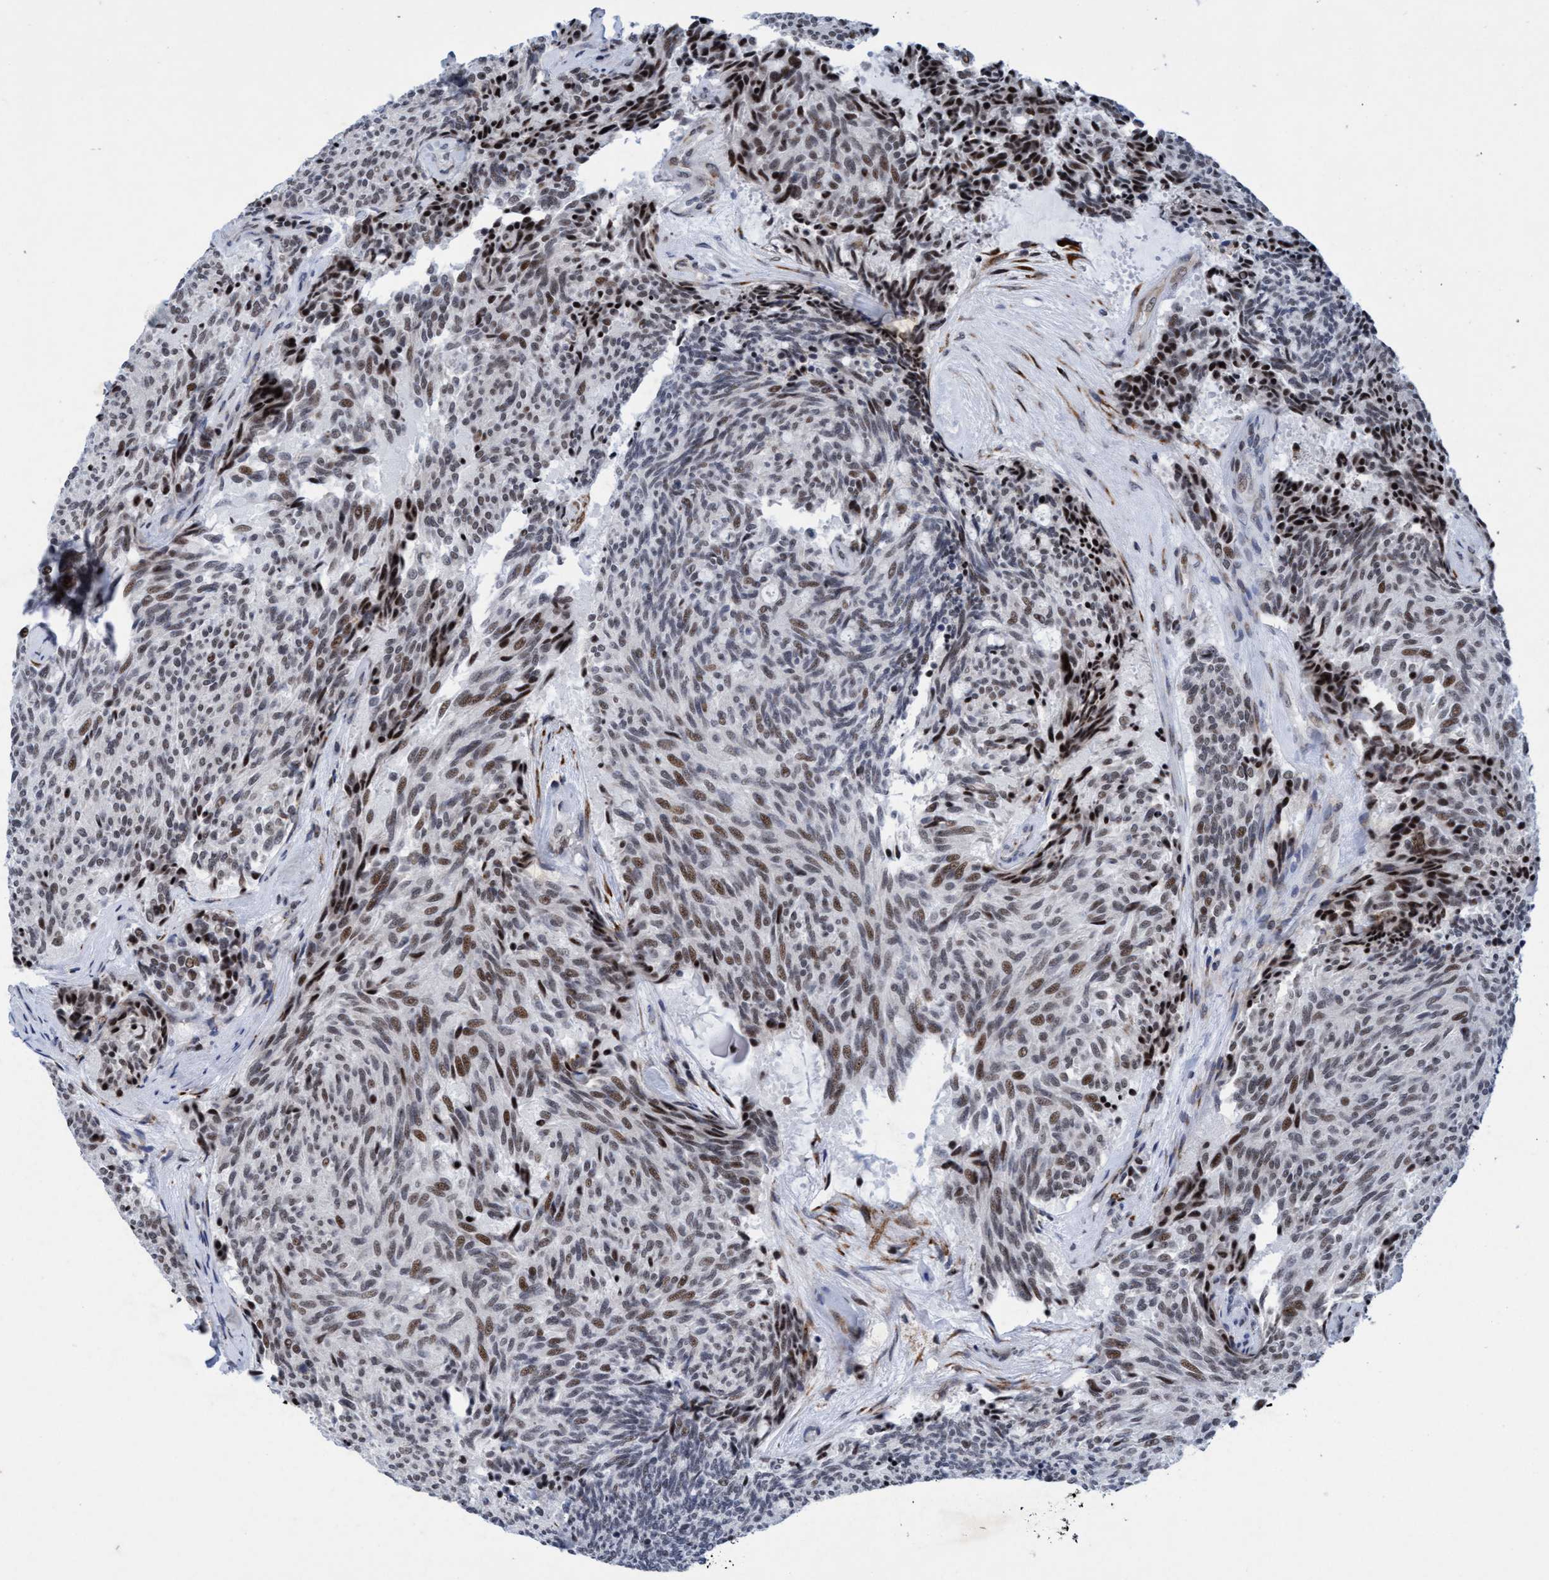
{"staining": {"intensity": "moderate", "quantity": ">75%", "location": "nuclear"}, "tissue": "carcinoid", "cell_type": "Tumor cells", "image_type": "cancer", "snomed": [{"axis": "morphology", "description": "Carcinoid, malignant, NOS"}, {"axis": "topography", "description": "Pancreas"}], "caption": "Immunohistochemistry (IHC) histopathology image of neoplastic tissue: malignant carcinoid stained using immunohistochemistry (IHC) shows medium levels of moderate protein expression localized specifically in the nuclear of tumor cells, appearing as a nuclear brown color.", "gene": "GLT6D1", "patient": {"sex": "female", "age": 54}}